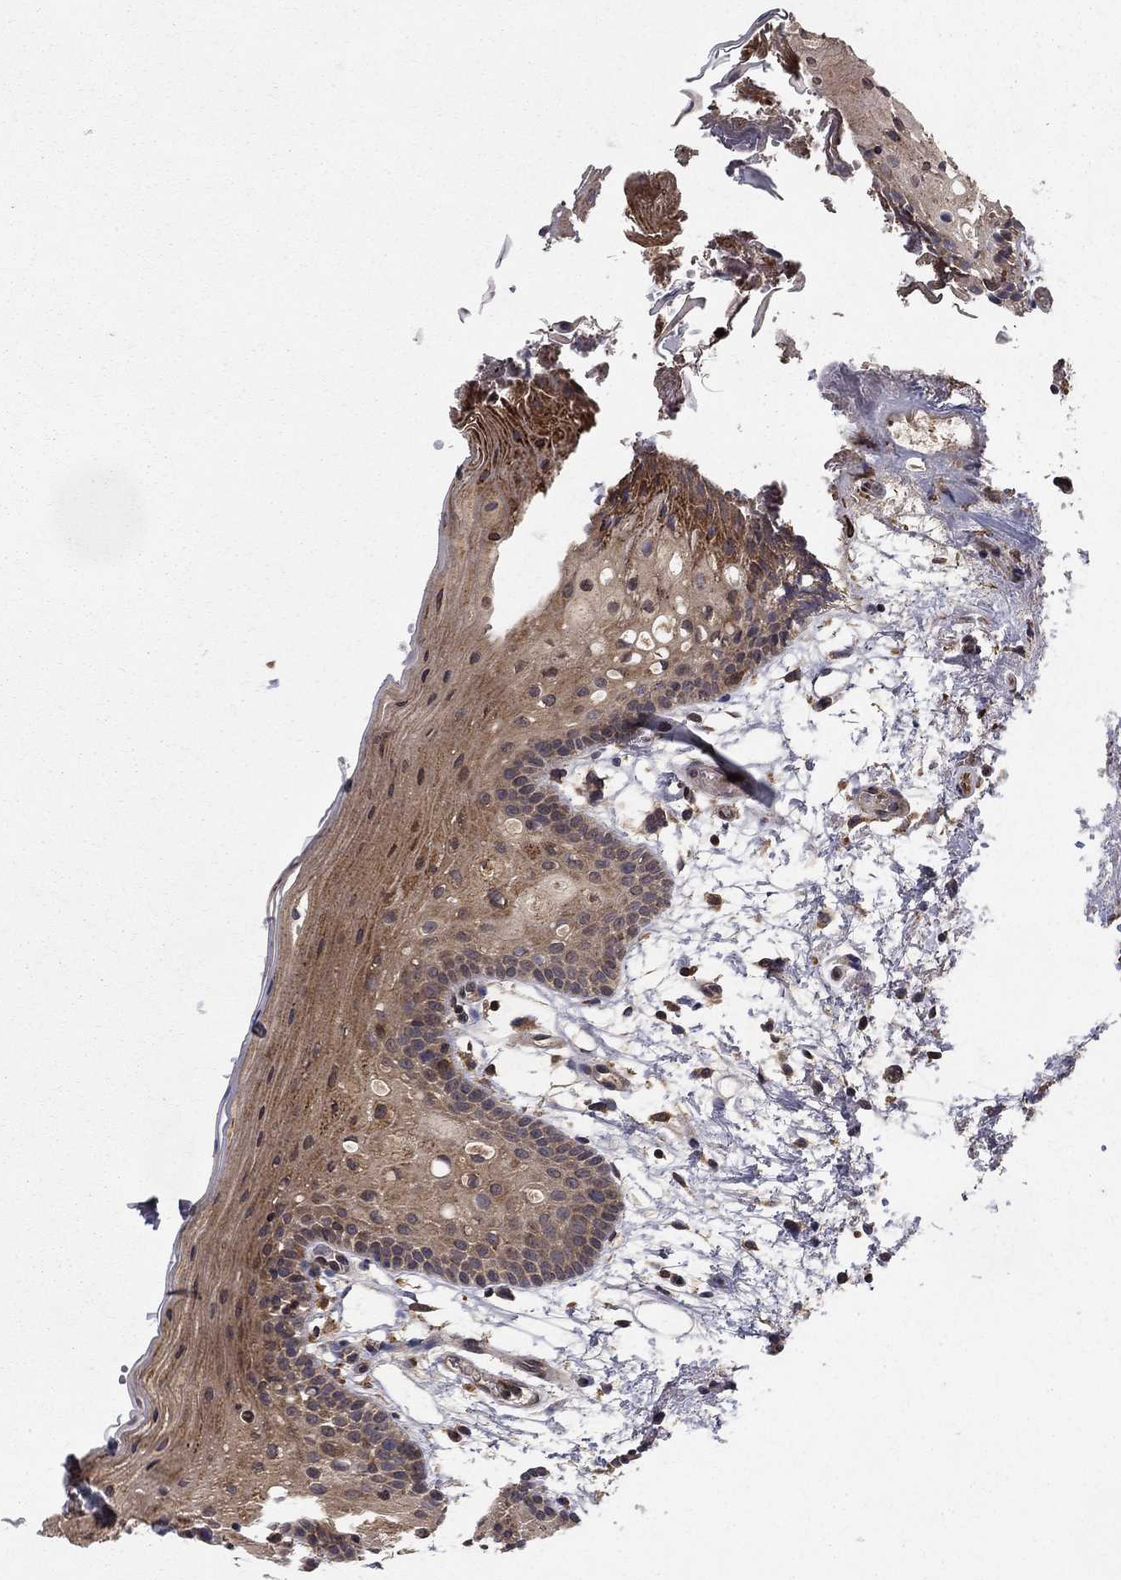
{"staining": {"intensity": "moderate", "quantity": ">75%", "location": "cytoplasmic/membranous"}, "tissue": "oral mucosa", "cell_type": "Squamous epithelial cells", "image_type": "normal", "snomed": [{"axis": "morphology", "description": "Normal tissue, NOS"}, {"axis": "topography", "description": "Oral tissue"}, {"axis": "topography", "description": "Tounge, NOS"}], "caption": "DAB immunohistochemical staining of unremarkable oral mucosa displays moderate cytoplasmic/membranous protein expression in about >75% of squamous epithelial cells.", "gene": "BABAM2", "patient": {"sex": "female", "age": 83}}